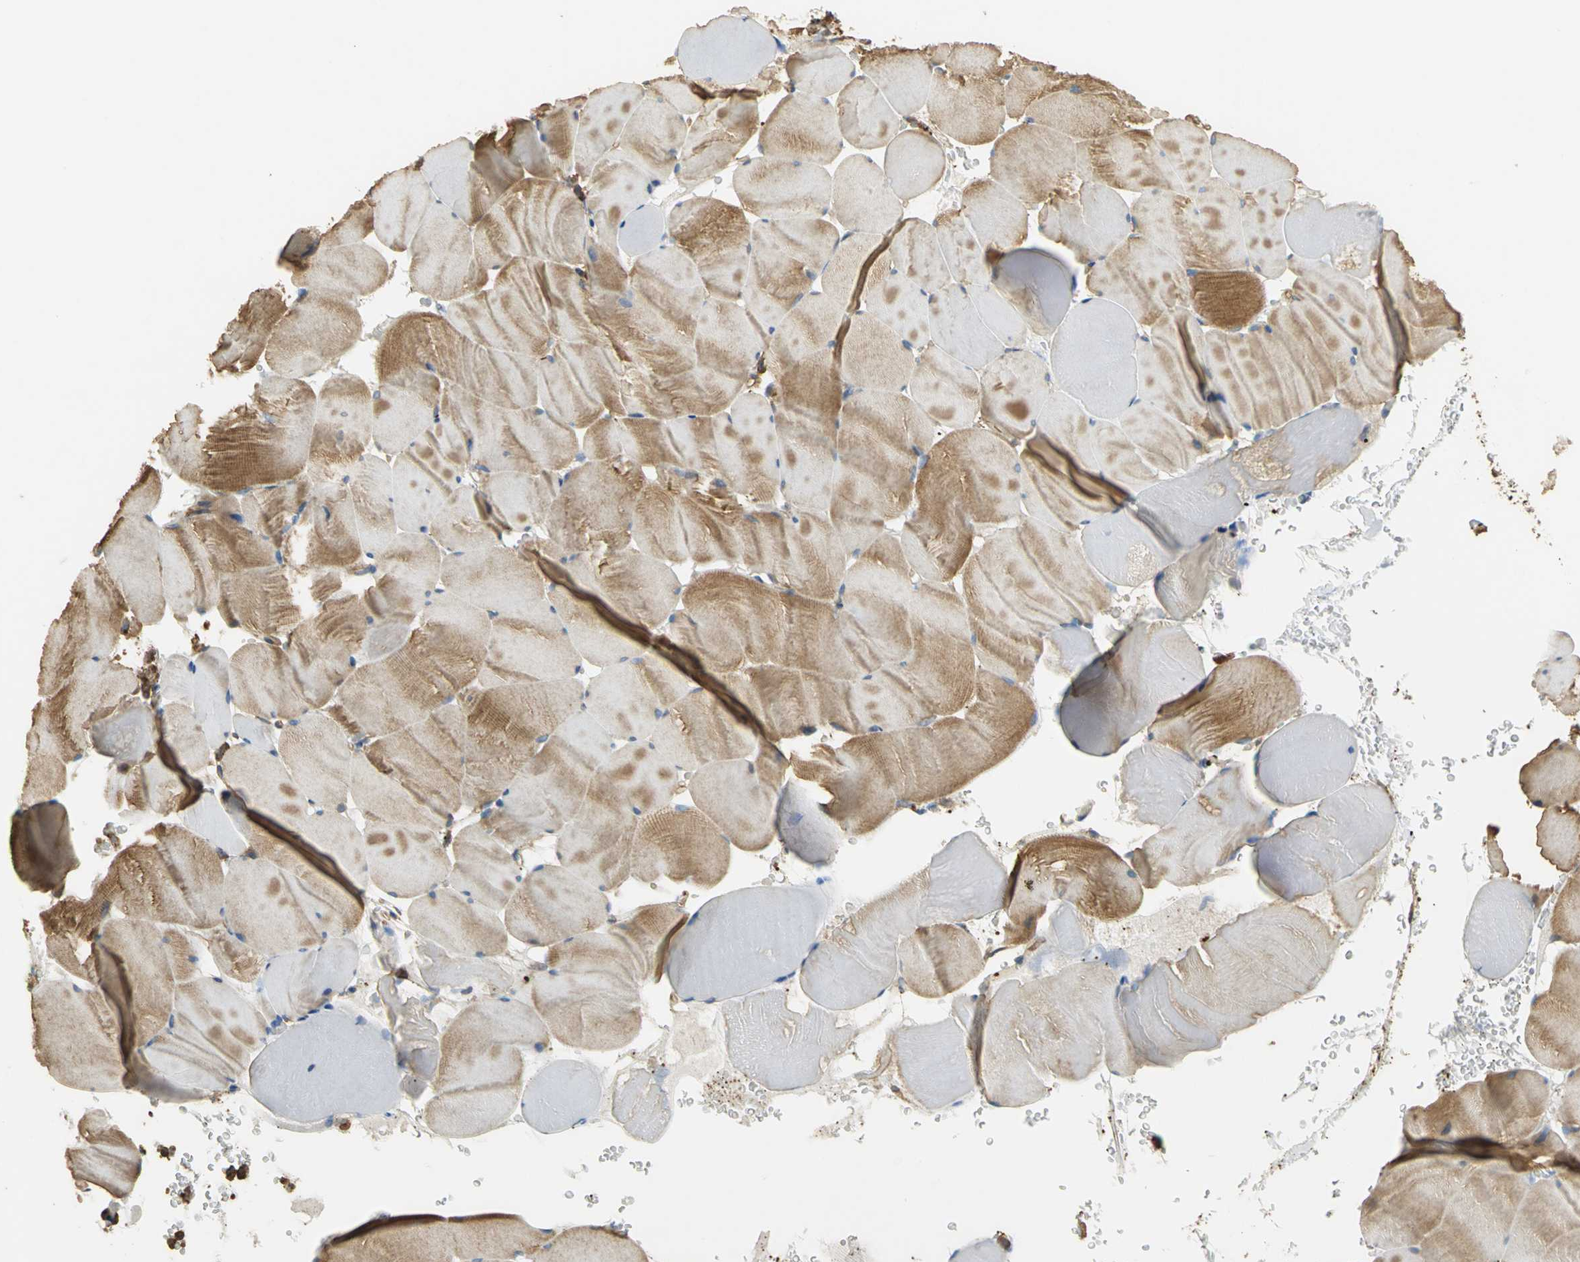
{"staining": {"intensity": "moderate", "quantity": ">75%", "location": "cytoplasmic/membranous"}, "tissue": "skeletal muscle", "cell_type": "Myocytes", "image_type": "normal", "snomed": [{"axis": "morphology", "description": "Normal tissue, NOS"}, {"axis": "topography", "description": "Skeletal muscle"}], "caption": "Myocytes show medium levels of moderate cytoplasmic/membranous staining in approximately >75% of cells in benign human skeletal muscle. (brown staining indicates protein expression, while blue staining denotes nuclei).", "gene": "TLN1", "patient": {"sex": "male", "age": 62}}